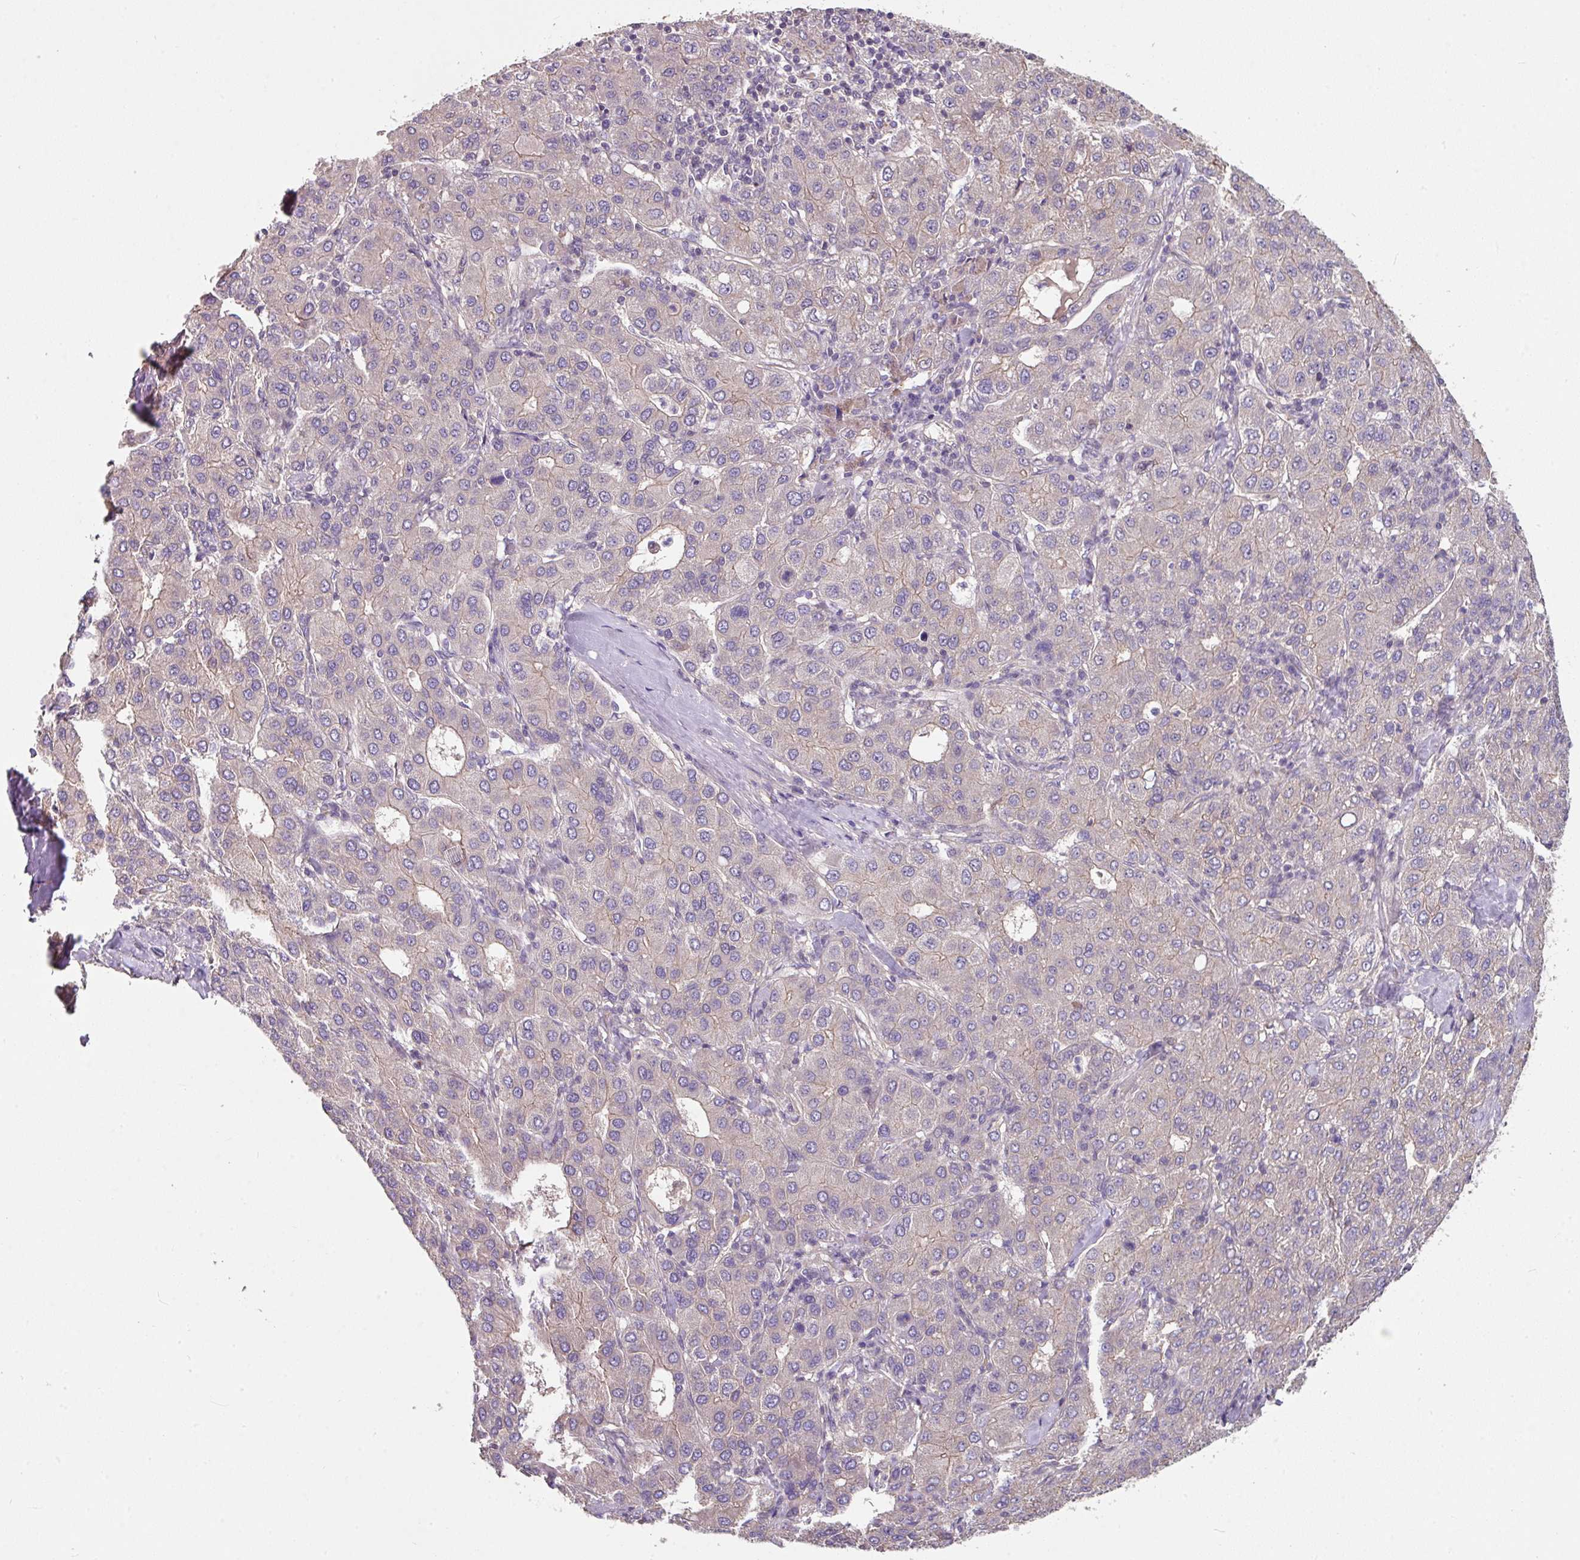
{"staining": {"intensity": "negative", "quantity": "none", "location": "none"}, "tissue": "liver cancer", "cell_type": "Tumor cells", "image_type": "cancer", "snomed": [{"axis": "morphology", "description": "Carcinoma, Hepatocellular, NOS"}, {"axis": "topography", "description": "Liver"}], "caption": "Liver cancer (hepatocellular carcinoma) stained for a protein using immunohistochemistry displays no expression tumor cells.", "gene": "C4orf48", "patient": {"sex": "male", "age": 65}}